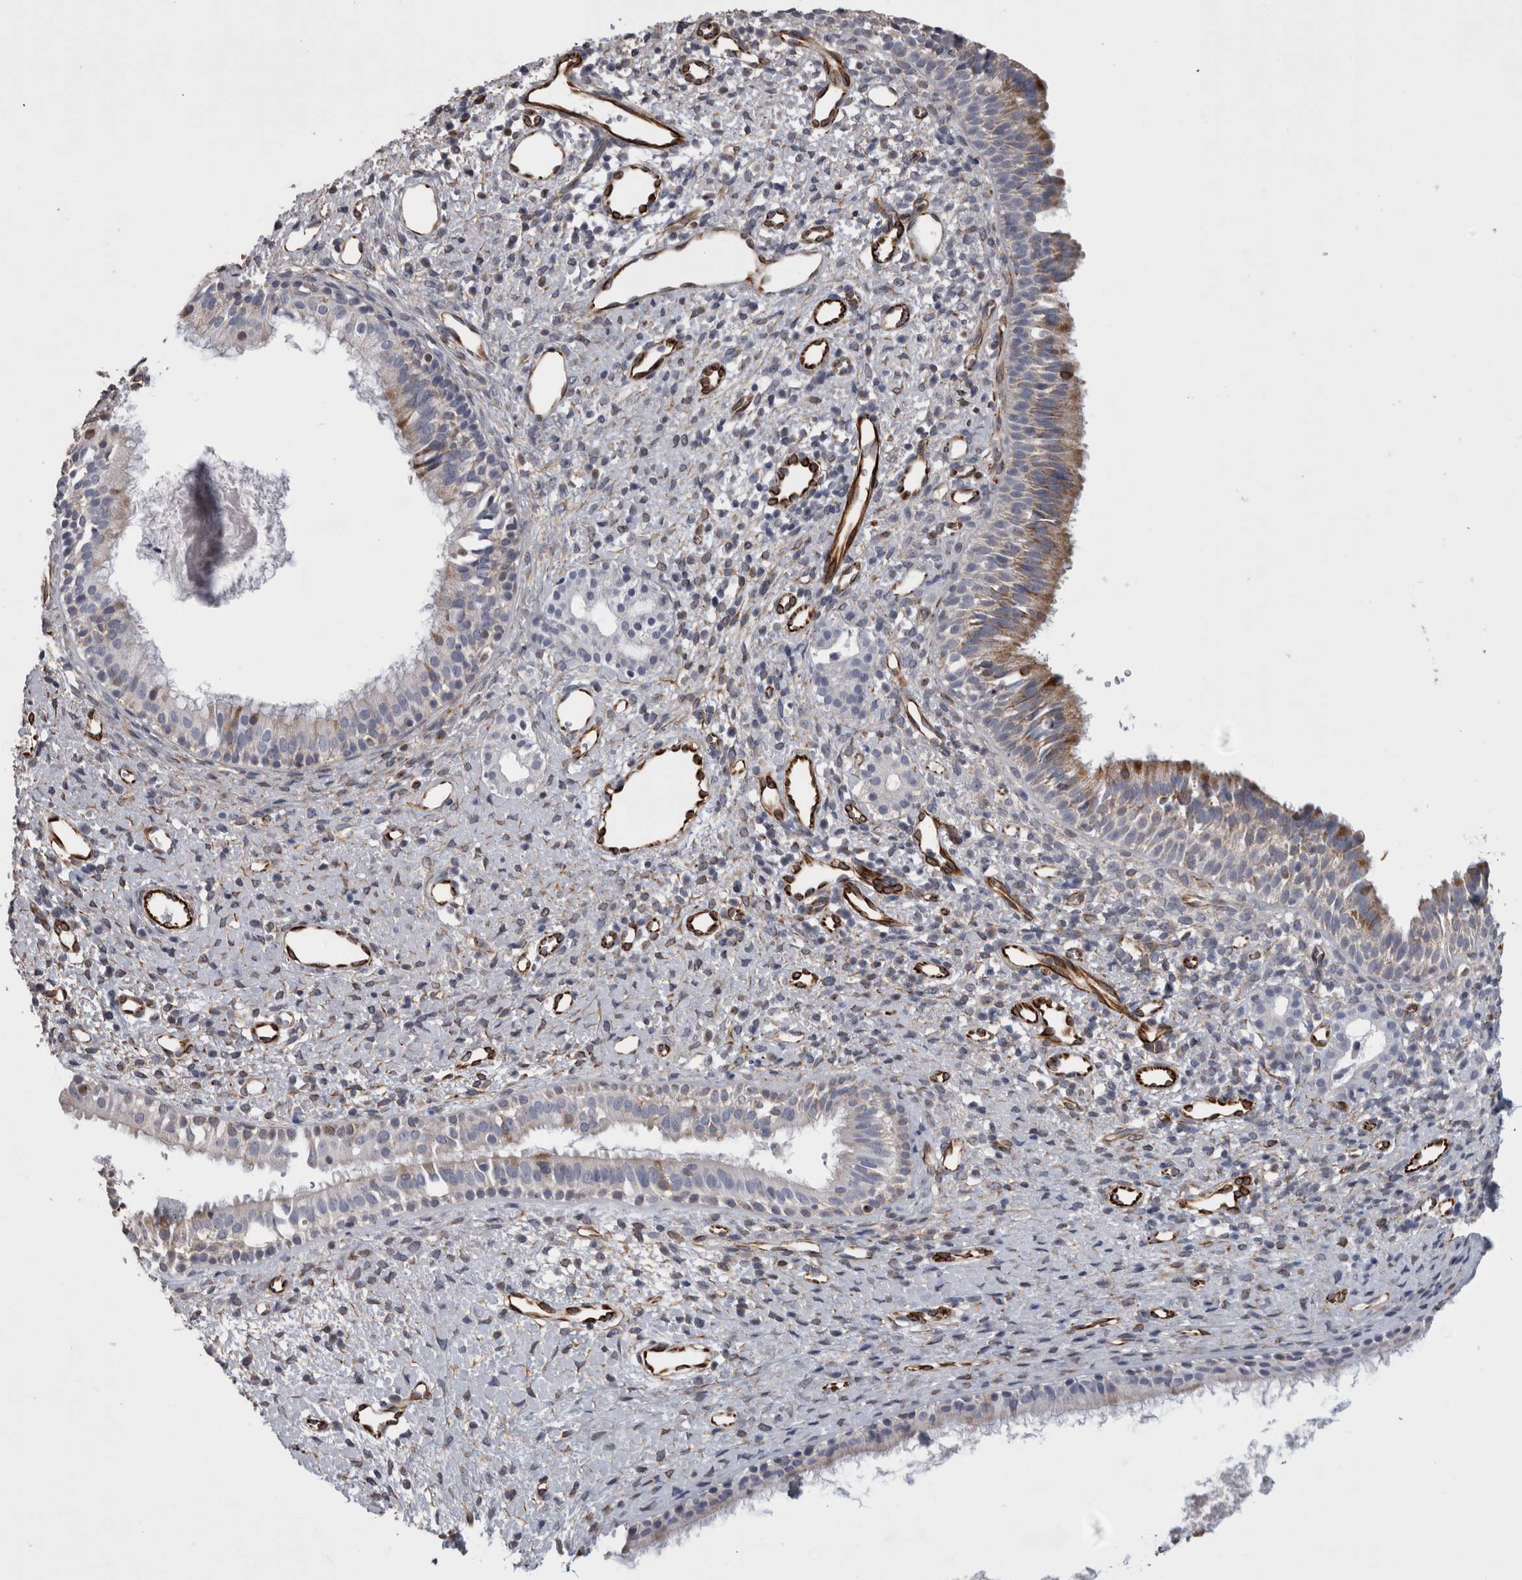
{"staining": {"intensity": "weak", "quantity": "25%-75%", "location": "cytoplasmic/membranous"}, "tissue": "nasopharynx", "cell_type": "Respiratory epithelial cells", "image_type": "normal", "snomed": [{"axis": "morphology", "description": "Normal tissue, NOS"}, {"axis": "topography", "description": "Nasopharynx"}], "caption": "The histopathology image exhibits staining of normal nasopharynx, revealing weak cytoplasmic/membranous protein positivity (brown color) within respiratory epithelial cells. (IHC, brightfield microscopy, high magnification).", "gene": "ACOT7", "patient": {"sex": "male", "age": 22}}